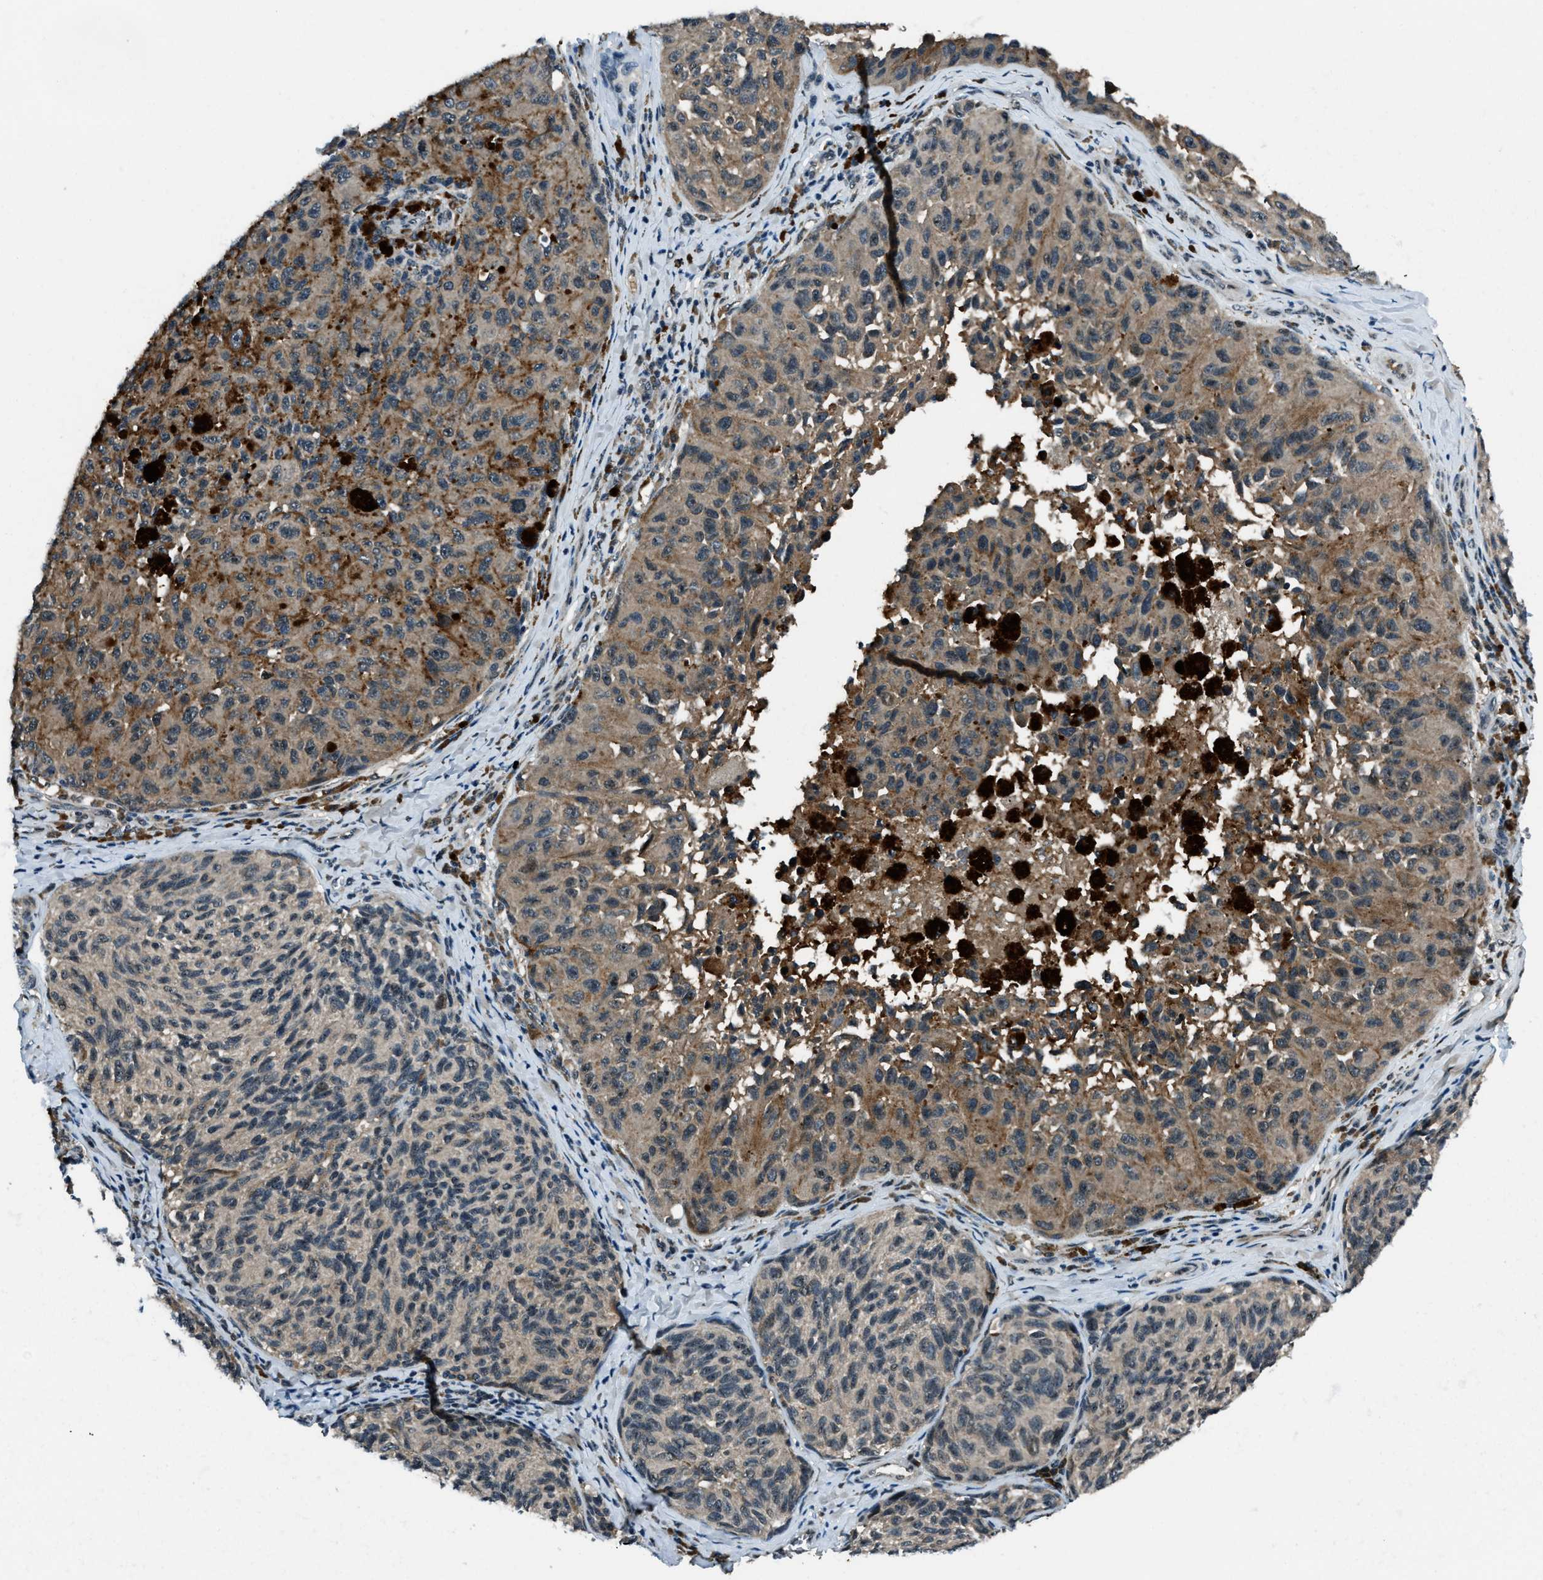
{"staining": {"intensity": "weak", "quantity": "25%-75%", "location": "cytoplasmic/membranous"}, "tissue": "melanoma", "cell_type": "Tumor cells", "image_type": "cancer", "snomed": [{"axis": "morphology", "description": "Malignant melanoma, NOS"}, {"axis": "topography", "description": "Skin"}], "caption": "Brown immunohistochemical staining in melanoma demonstrates weak cytoplasmic/membranous expression in approximately 25%-75% of tumor cells.", "gene": "ACTL9", "patient": {"sex": "female", "age": 73}}